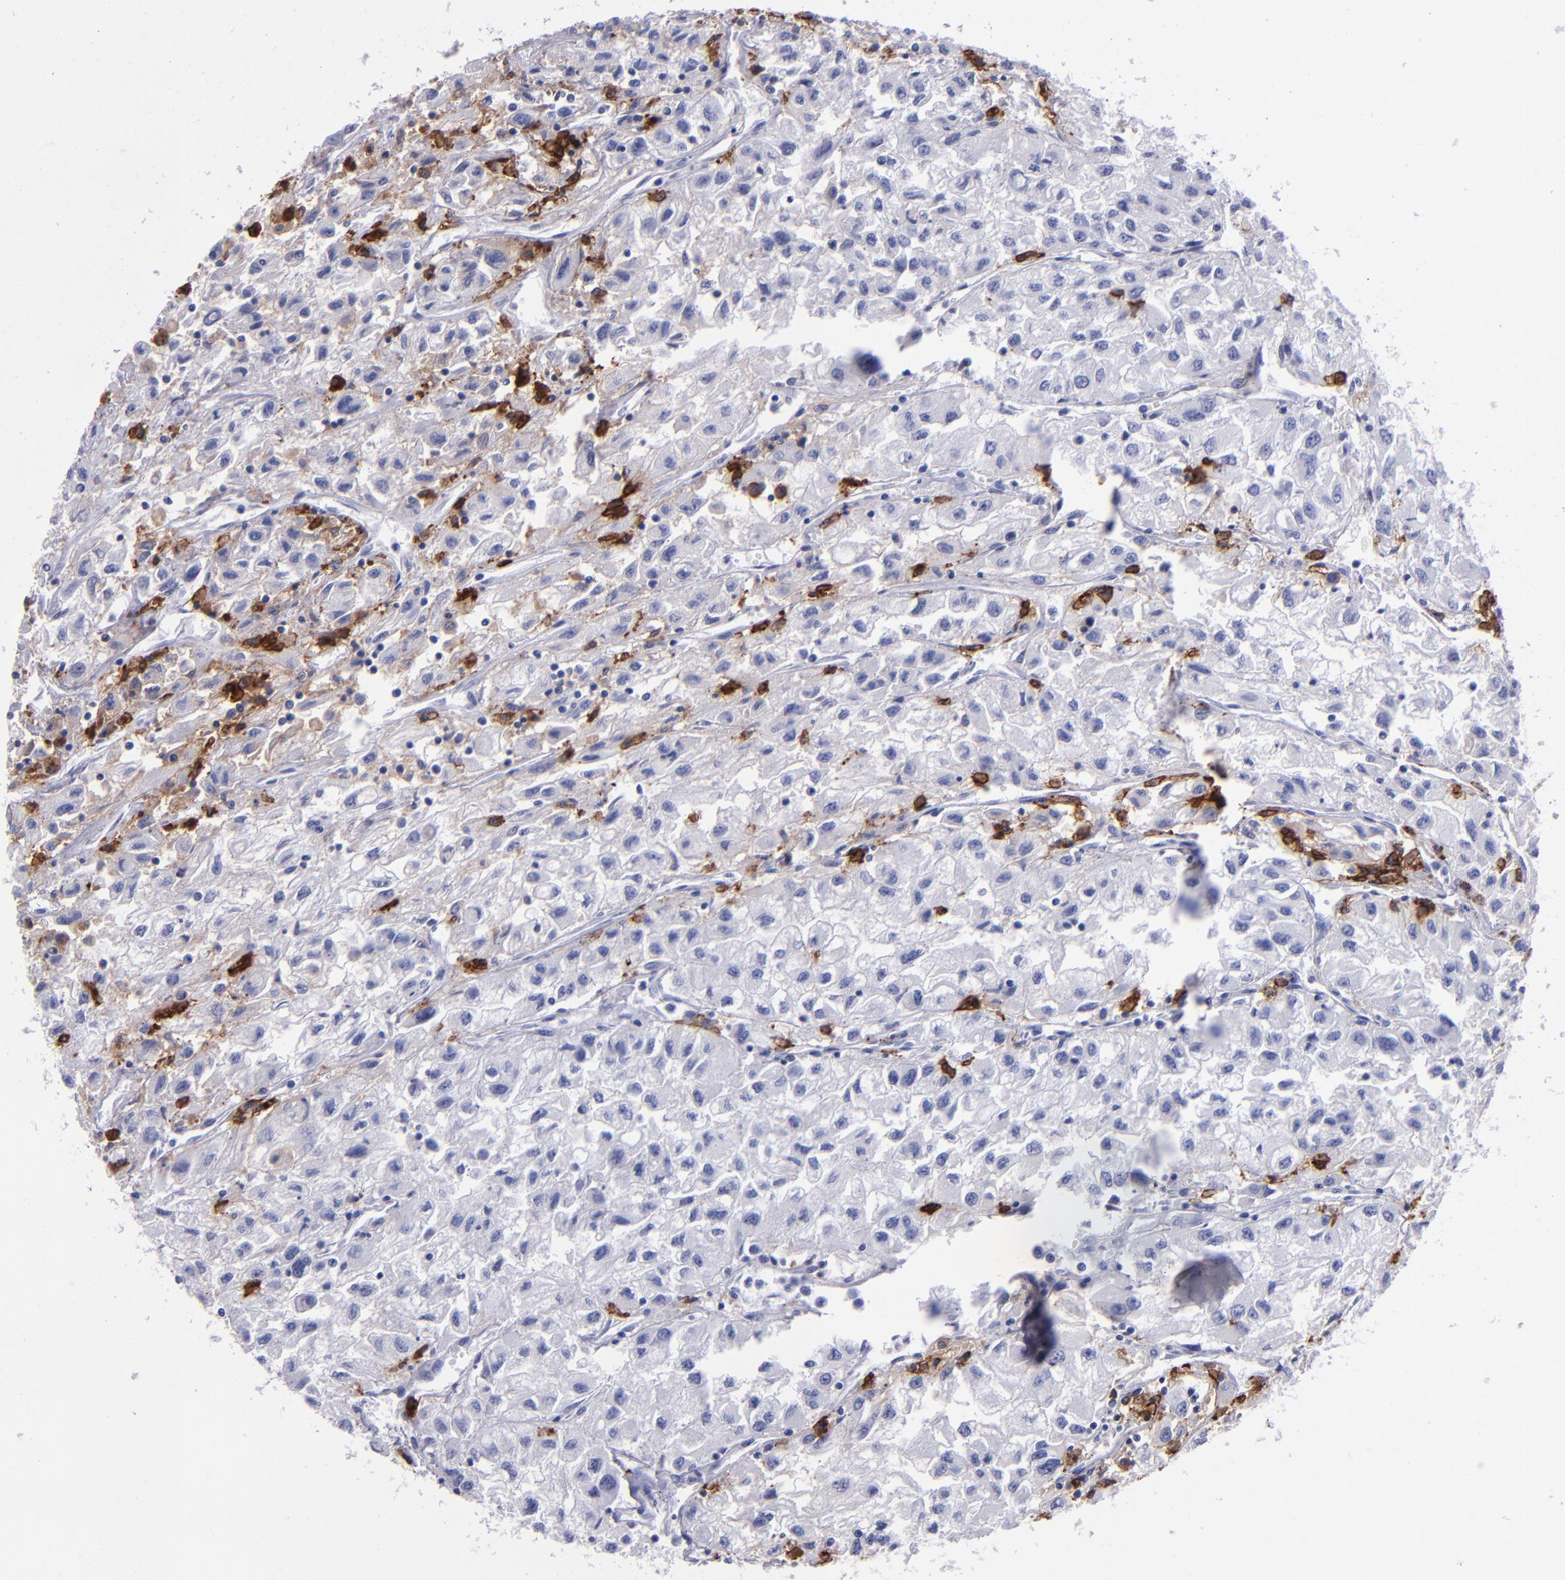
{"staining": {"intensity": "negative", "quantity": "none", "location": "none"}, "tissue": "renal cancer", "cell_type": "Tumor cells", "image_type": "cancer", "snomed": [{"axis": "morphology", "description": "Adenocarcinoma, NOS"}, {"axis": "topography", "description": "Kidney"}], "caption": "The image reveals no staining of tumor cells in renal adenocarcinoma. (Brightfield microscopy of DAB (3,3'-diaminobenzidine) immunohistochemistry at high magnification).", "gene": "CD38", "patient": {"sex": "male", "age": 59}}